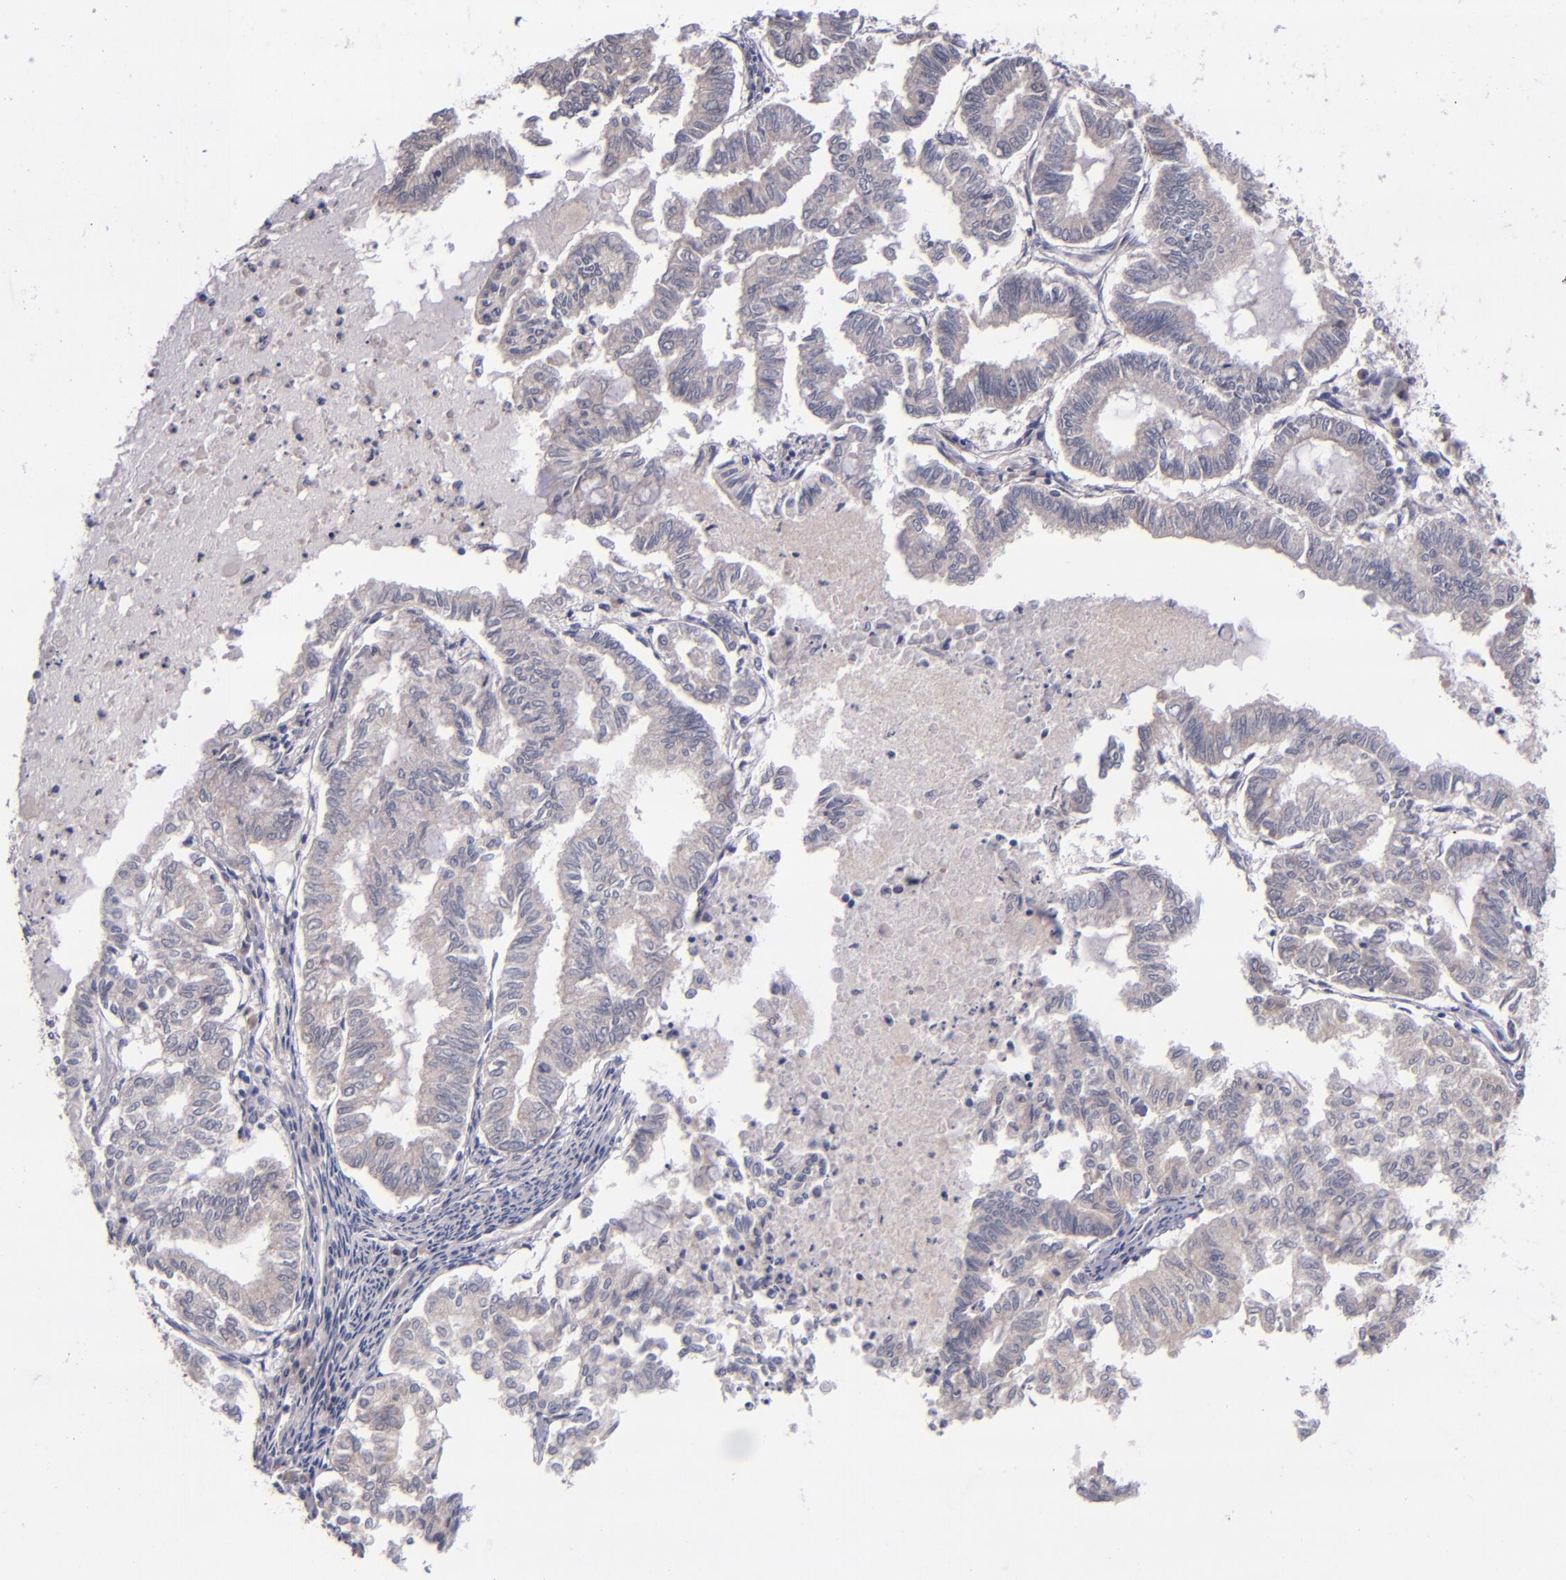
{"staining": {"intensity": "weak", "quantity": "25%-75%", "location": "cytoplasmic/membranous"}, "tissue": "endometrial cancer", "cell_type": "Tumor cells", "image_type": "cancer", "snomed": [{"axis": "morphology", "description": "Adenocarcinoma, NOS"}, {"axis": "topography", "description": "Endometrium"}], "caption": "Endometrial adenocarcinoma tissue shows weak cytoplasmic/membranous expression in about 25%-75% of tumor cells (Brightfield microscopy of DAB IHC at high magnification).", "gene": "TSC2", "patient": {"sex": "female", "age": 79}}